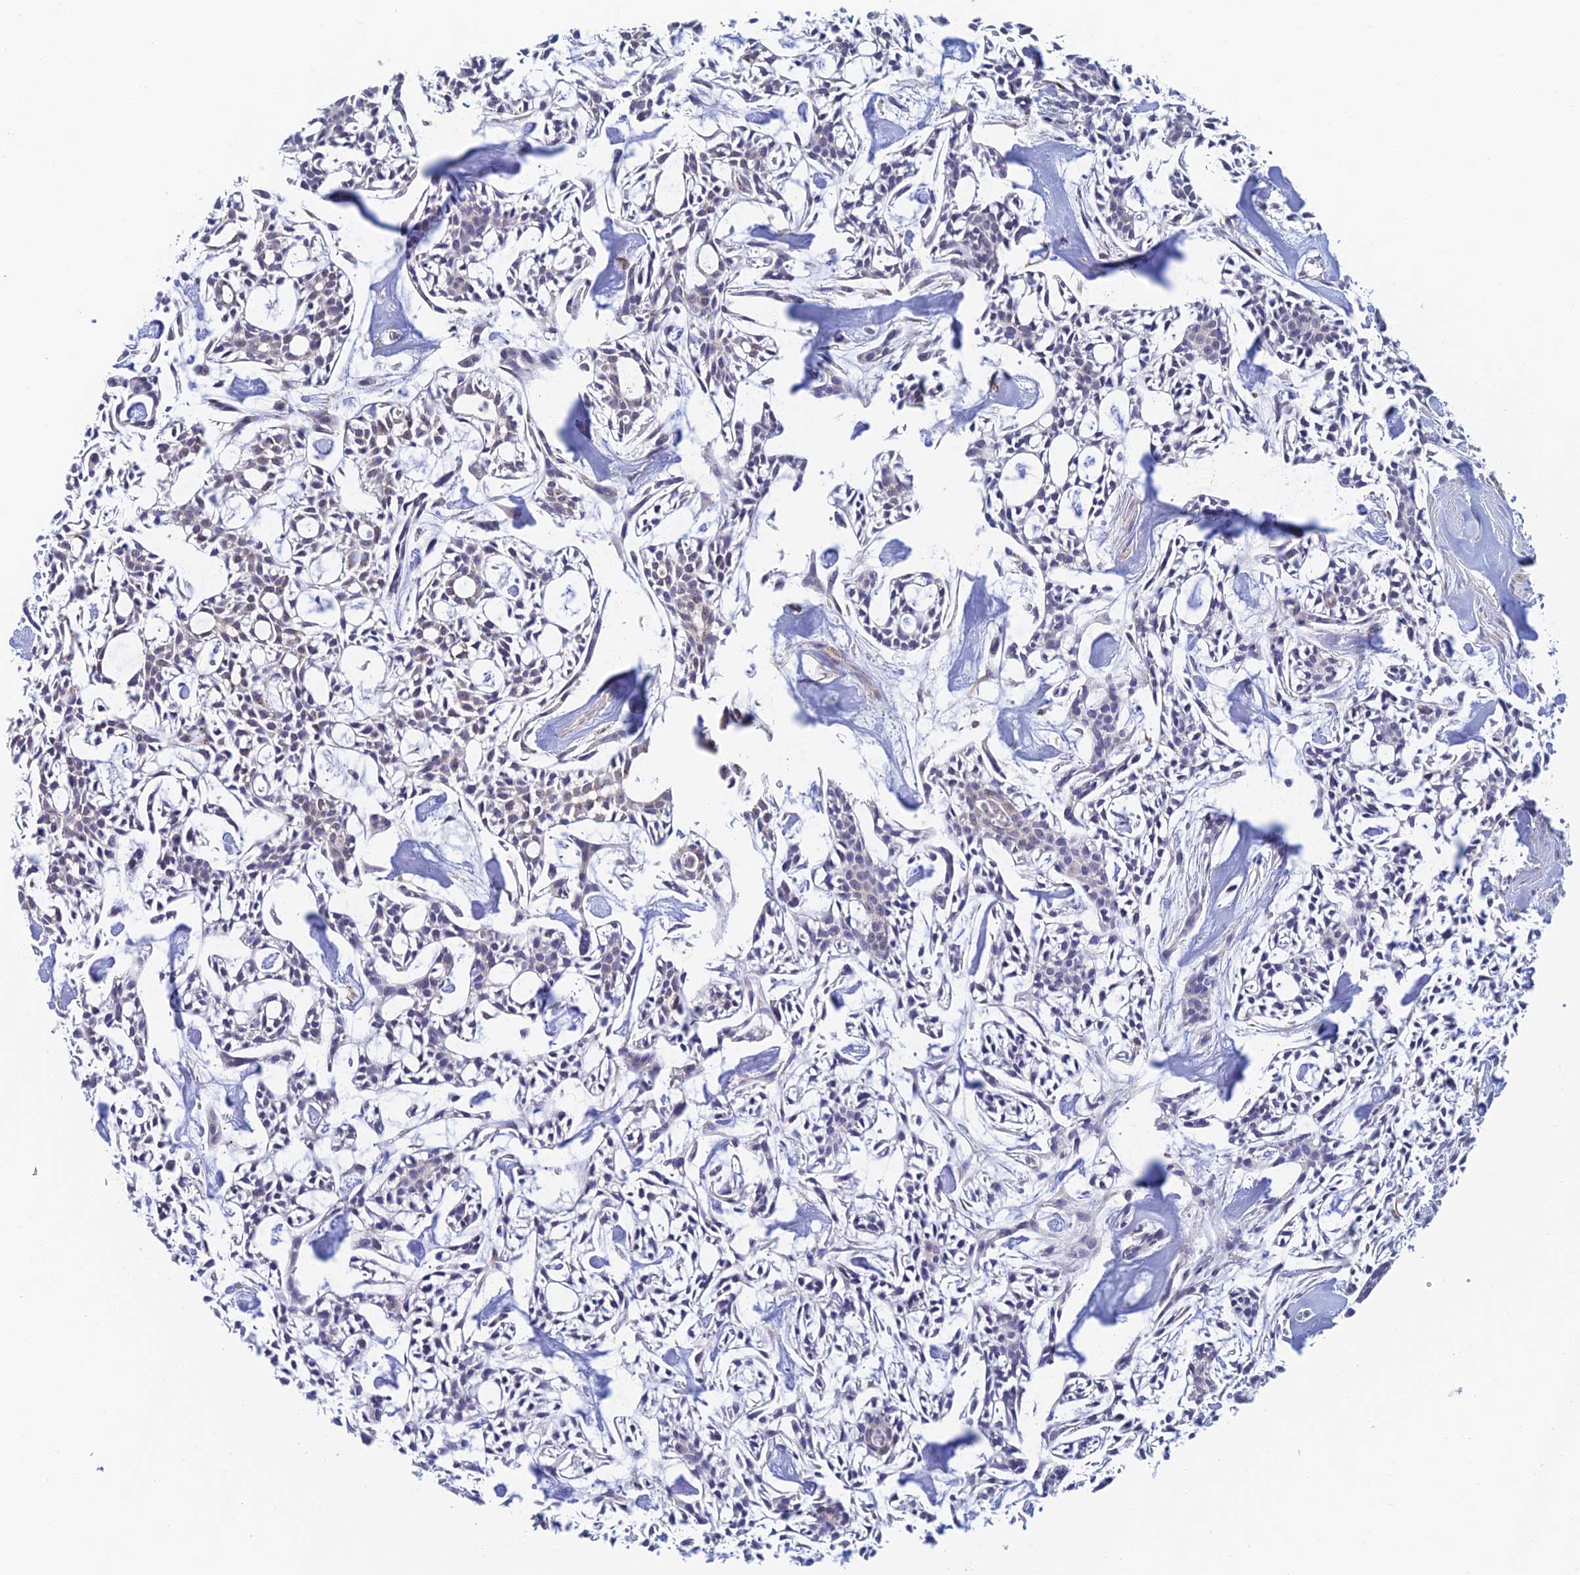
{"staining": {"intensity": "negative", "quantity": "none", "location": "none"}, "tissue": "head and neck cancer", "cell_type": "Tumor cells", "image_type": "cancer", "snomed": [{"axis": "morphology", "description": "Adenocarcinoma, NOS"}, {"axis": "topography", "description": "Salivary gland"}, {"axis": "topography", "description": "Head-Neck"}], "caption": "This is an IHC micrograph of head and neck cancer. There is no positivity in tumor cells.", "gene": "SLC24A3", "patient": {"sex": "male", "age": 55}}